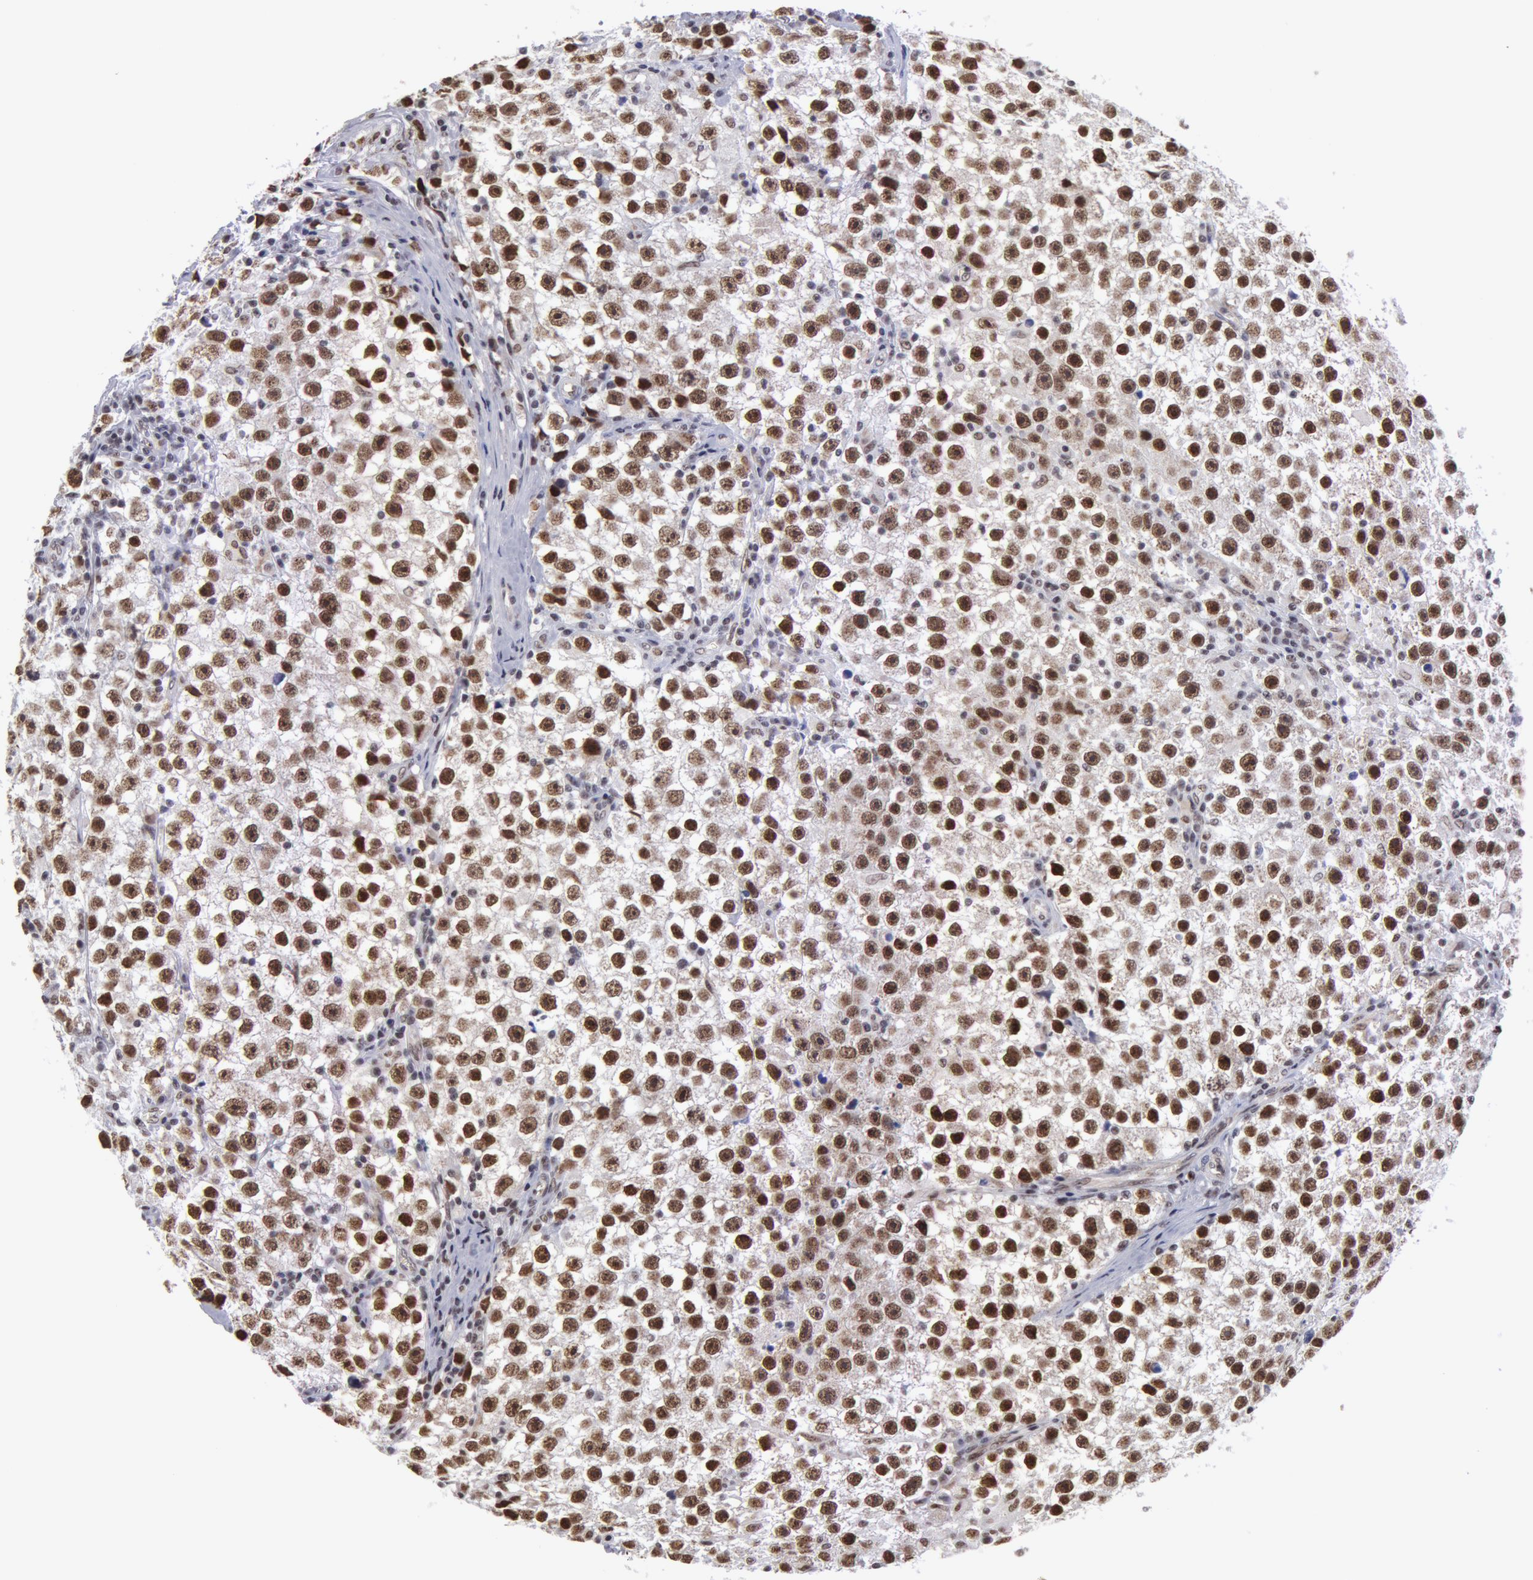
{"staining": {"intensity": "strong", "quantity": "25%-75%", "location": "nuclear"}, "tissue": "testis cancer", "cell_type": "Tumor cells", "image_type": "cancer", "snomed": [{"axis": "morphology", "description": "Seminoma, NOS"}, {"axis": "topography", "description": "Testis"}], "caption": "Immunohistochemistry image of neoplastic tissue: human testis cancer (seminoma) stained using immunohistochemistry displays high levels of strong protein expression localized specifically in the nuclear of tumor cells, appearing as a nuclear brown color.", "gene": "VRTN", "patient": {"sex": "male", "age": 35}}